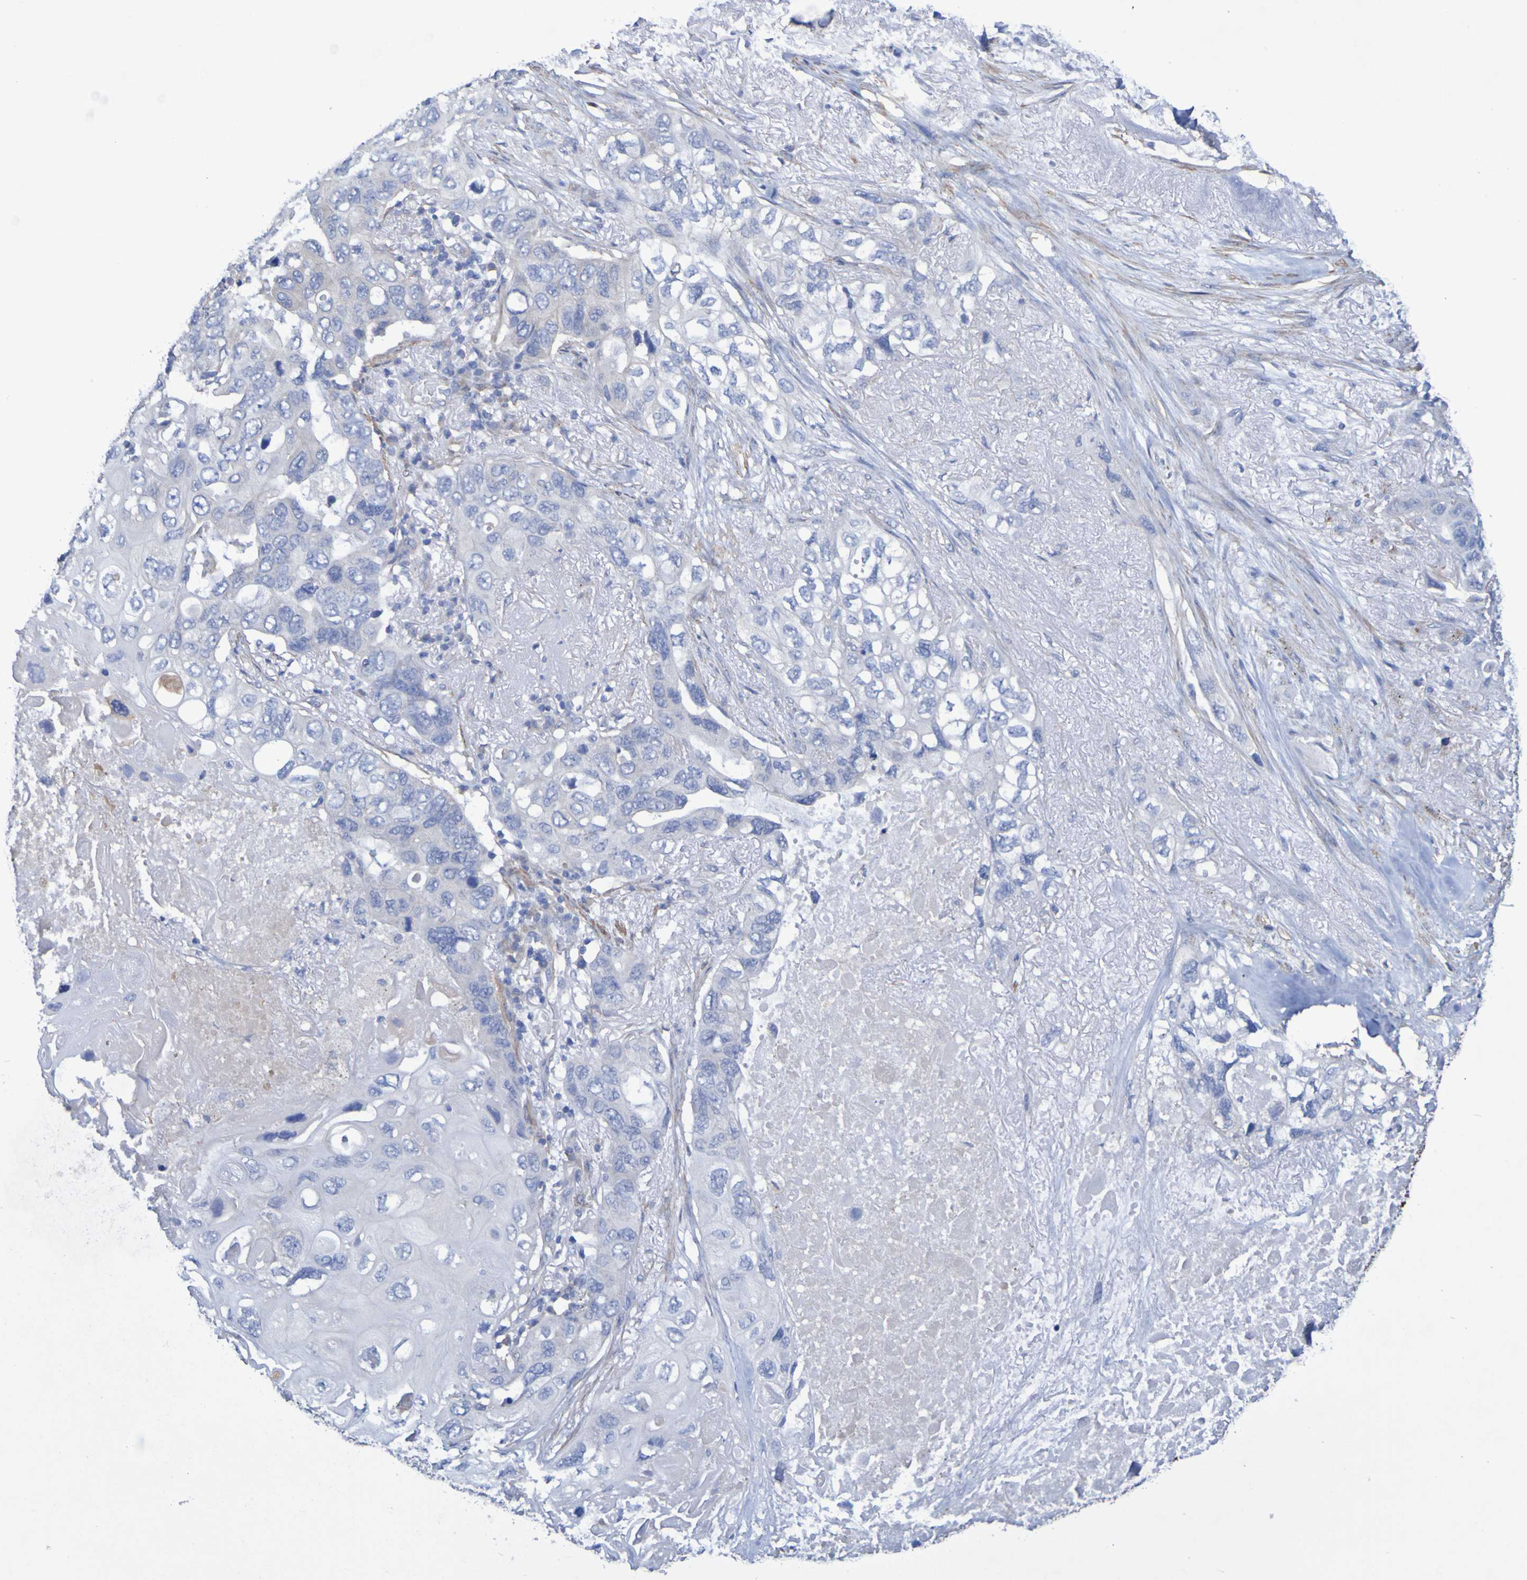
{"staining": {"intensity": "negative", "quantity": "none", "location": "none"}, "tissue": "lung cancer", "cell_type": "Tumor cells", "image_type": "cancer", "snomed": [{"axis": "morphology", "description": "Squamous cell carcinoma, NOS"}, {"axis": "topography", "description": "Lung"}], "caption": "The IHC histopathology image has no significant staining in tumor cells of lung squamous cell carcinoma tissue.", "gene": "SRPRB", "patient": {"sex": "female", "age": 73}}